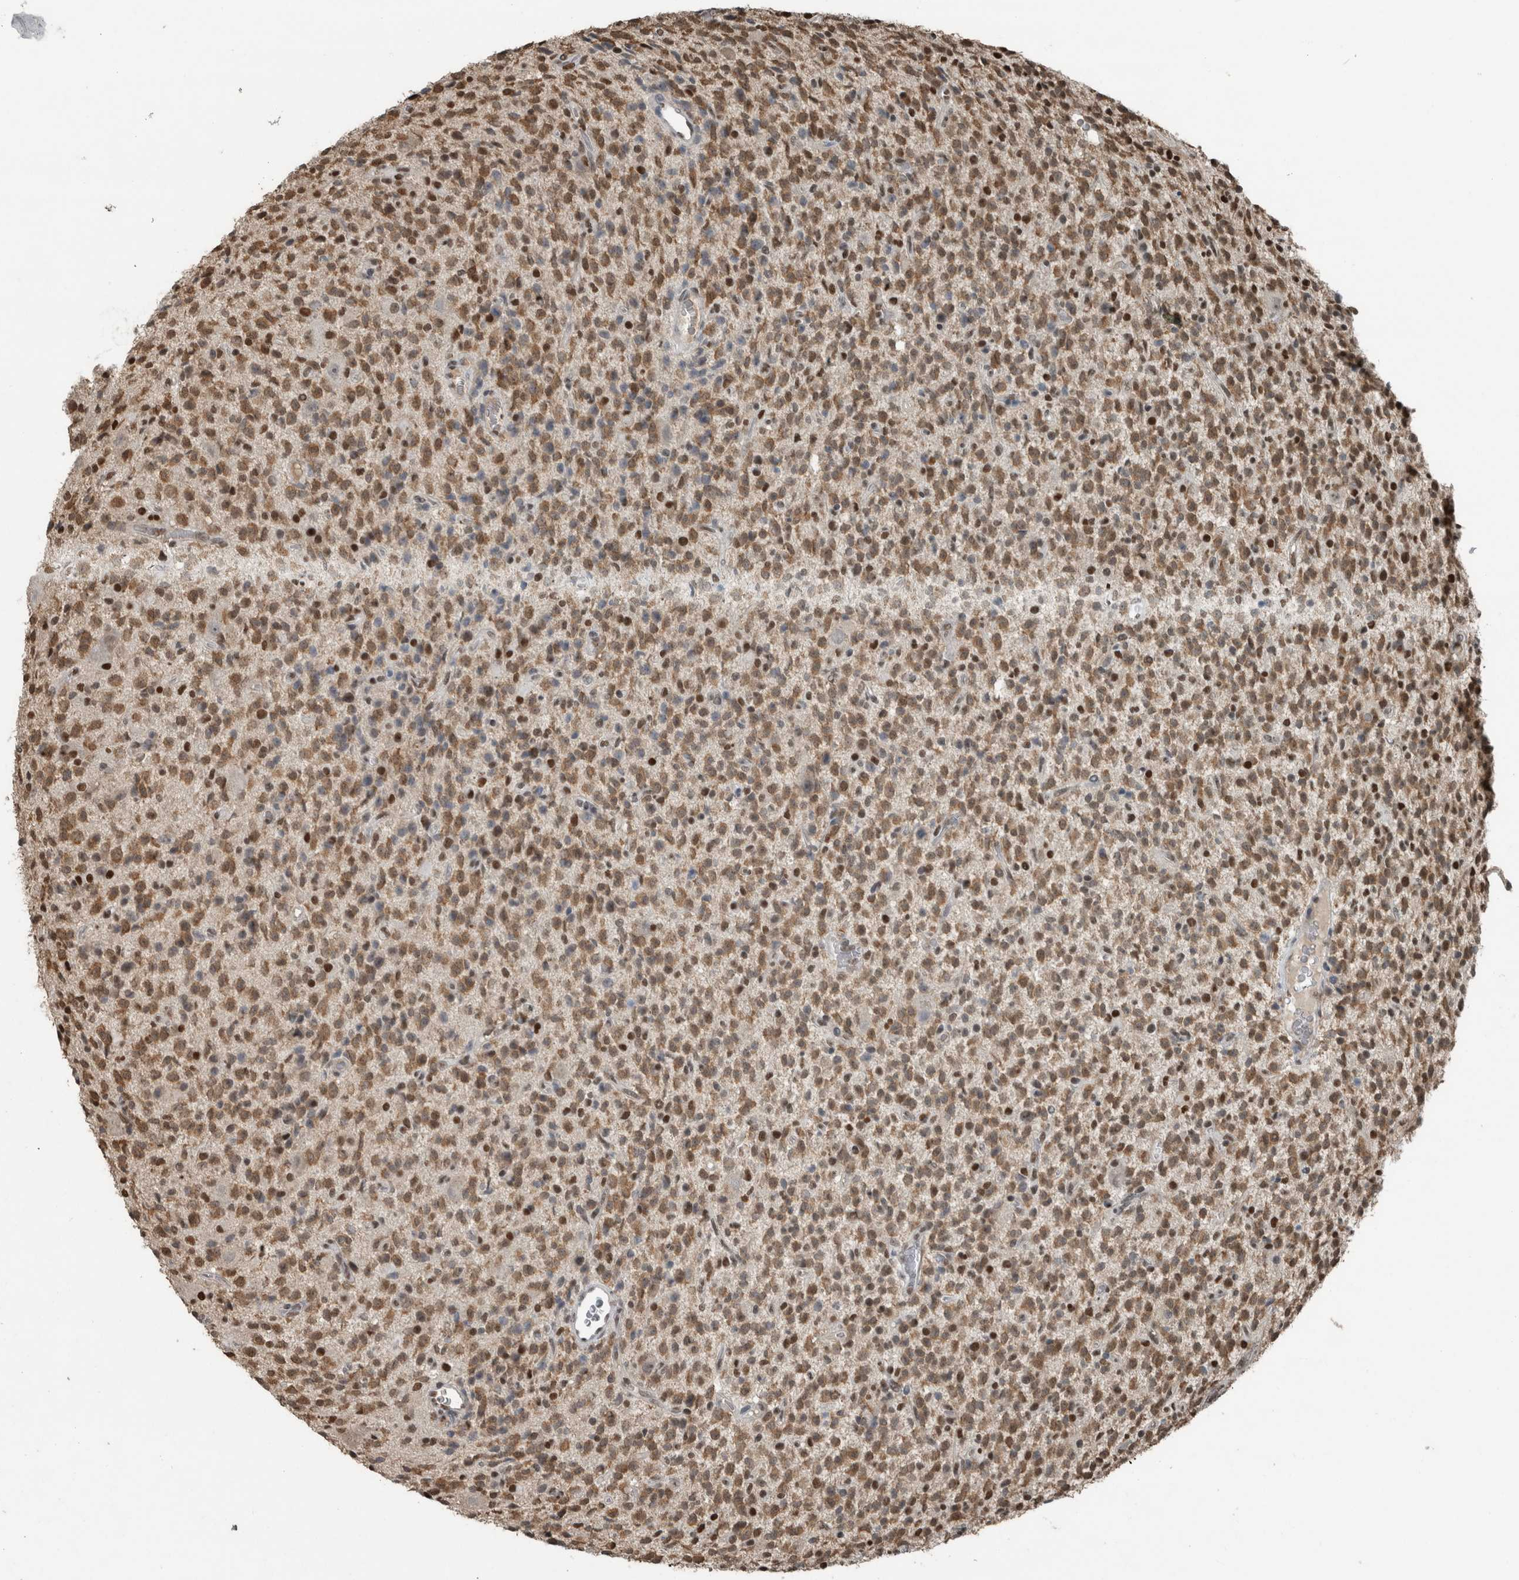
{"staining": {"intensity": "moderate", "quantity": ">75%", "location": "cytoplasmic/membranous,nuclear"}, "tissue": "glioma", "cell_type": "Tumor cells", "image_type": "cancer", "snomed": [{"axis": "morphology", "description": "Glioma, malignant, High grade"}, {"axis": "topography", "description": "Brain"}], "caption": "Immunohistochemistry (IHC) (DAB (3,3'-diaminobenzidine)) staining of human glioma shows moderate cytoplasmic/membranous and nuclear protein positivity in approximately >75% of tumor cells.", "gene": "ZNF24", "patient": {"sex": "male", "age": 34}}